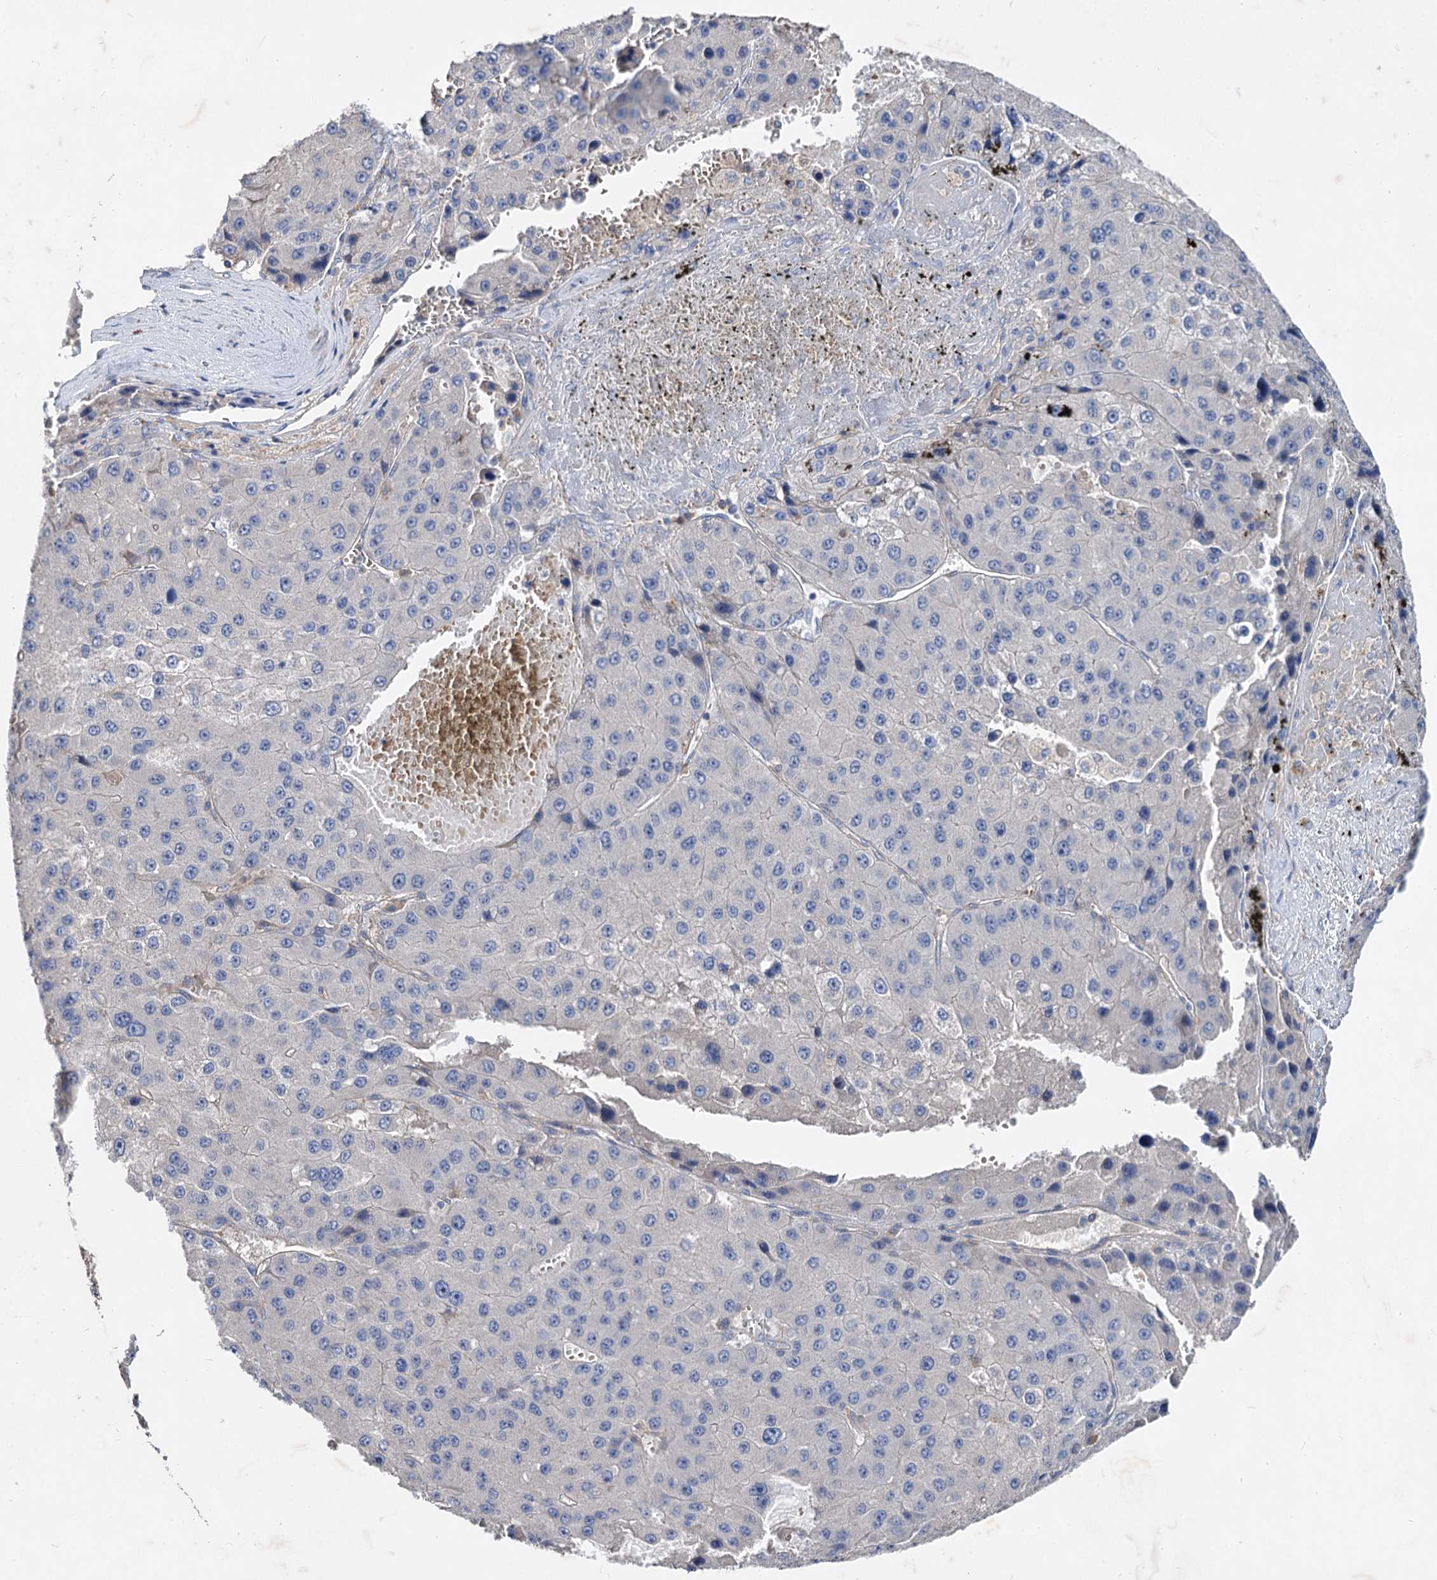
{"staining": {"intensity": "negative", "quantity": "none", "location": "none"}, "tissue": "liver cancer", "cell_type": "Tumor cells", "image_type": "cancer", "snomed": [{"axis": "morphology", "description": "Carcinoma, Hepatocellular, NOS"}, {"axis": "topography", "description": "Liver"}], "caption": "An immunohistochemistry photomicrograph of hepatocellular carcinoma (liver) is shown. There is no staining in tumor cells of hepatocellular carcinoma (liver). Nuclei are stained in blue.", "gene": "HVCN1", "patient": {"sex": "female", "age": 73}}